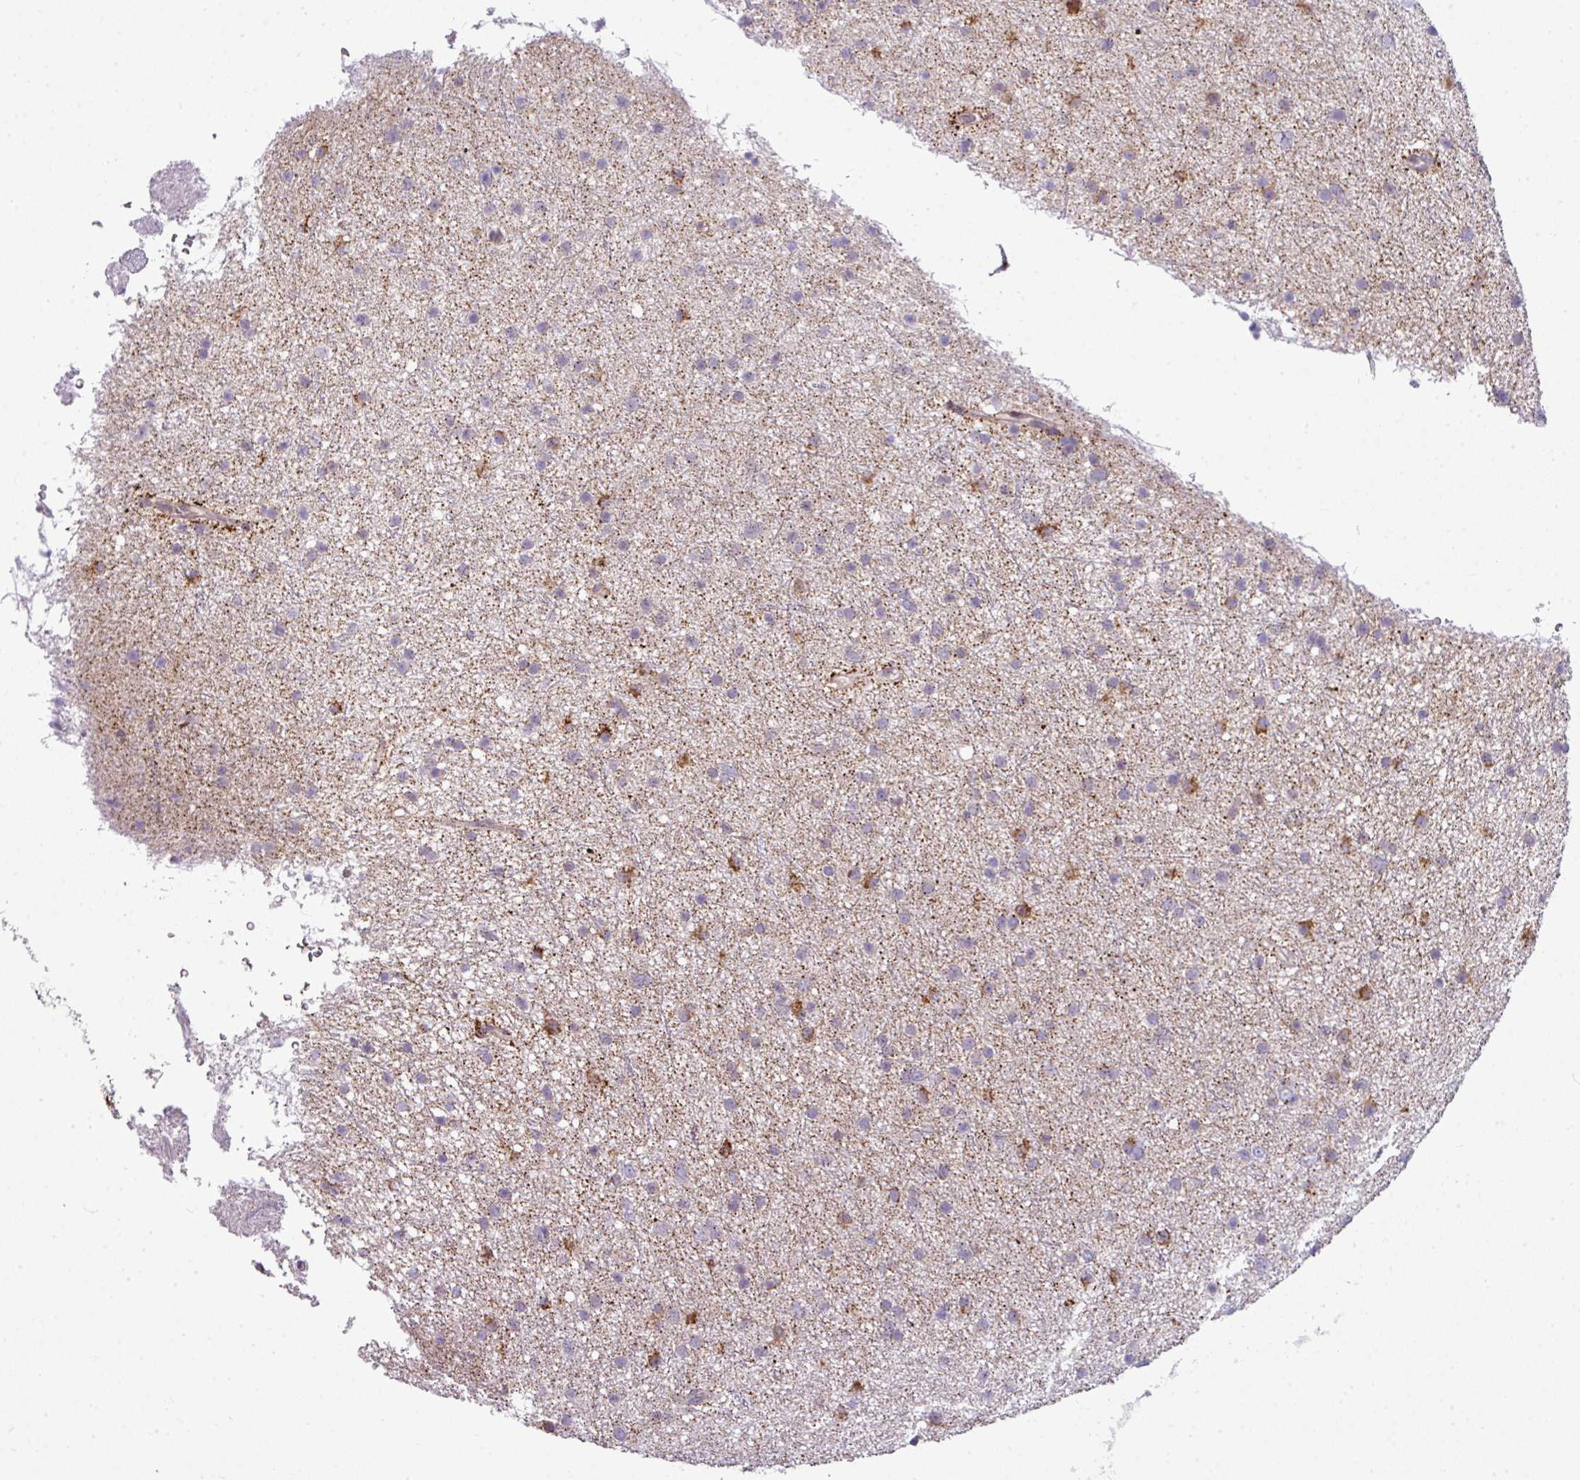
{"staining": {"intensity": "moderate", "quantity": "<25%", "location": "cytoplasmic/membranous"}, "tissue": "glioma", "cell_type": "Tumor cells", "image_type": "cancer", "snomed": [{"axis": "morphology", "description": "Glioma, malignant, Low grade"}, {"axis": "topography", "description": "Cerebral cortex"}], "caption": "The immunohistochemical stain shows moderate cytoplasmic/membranous positivity in tumor cells of glioma tissue.", "gene": "STAT5A", "patient": {"sex": "female", "age": 39}}